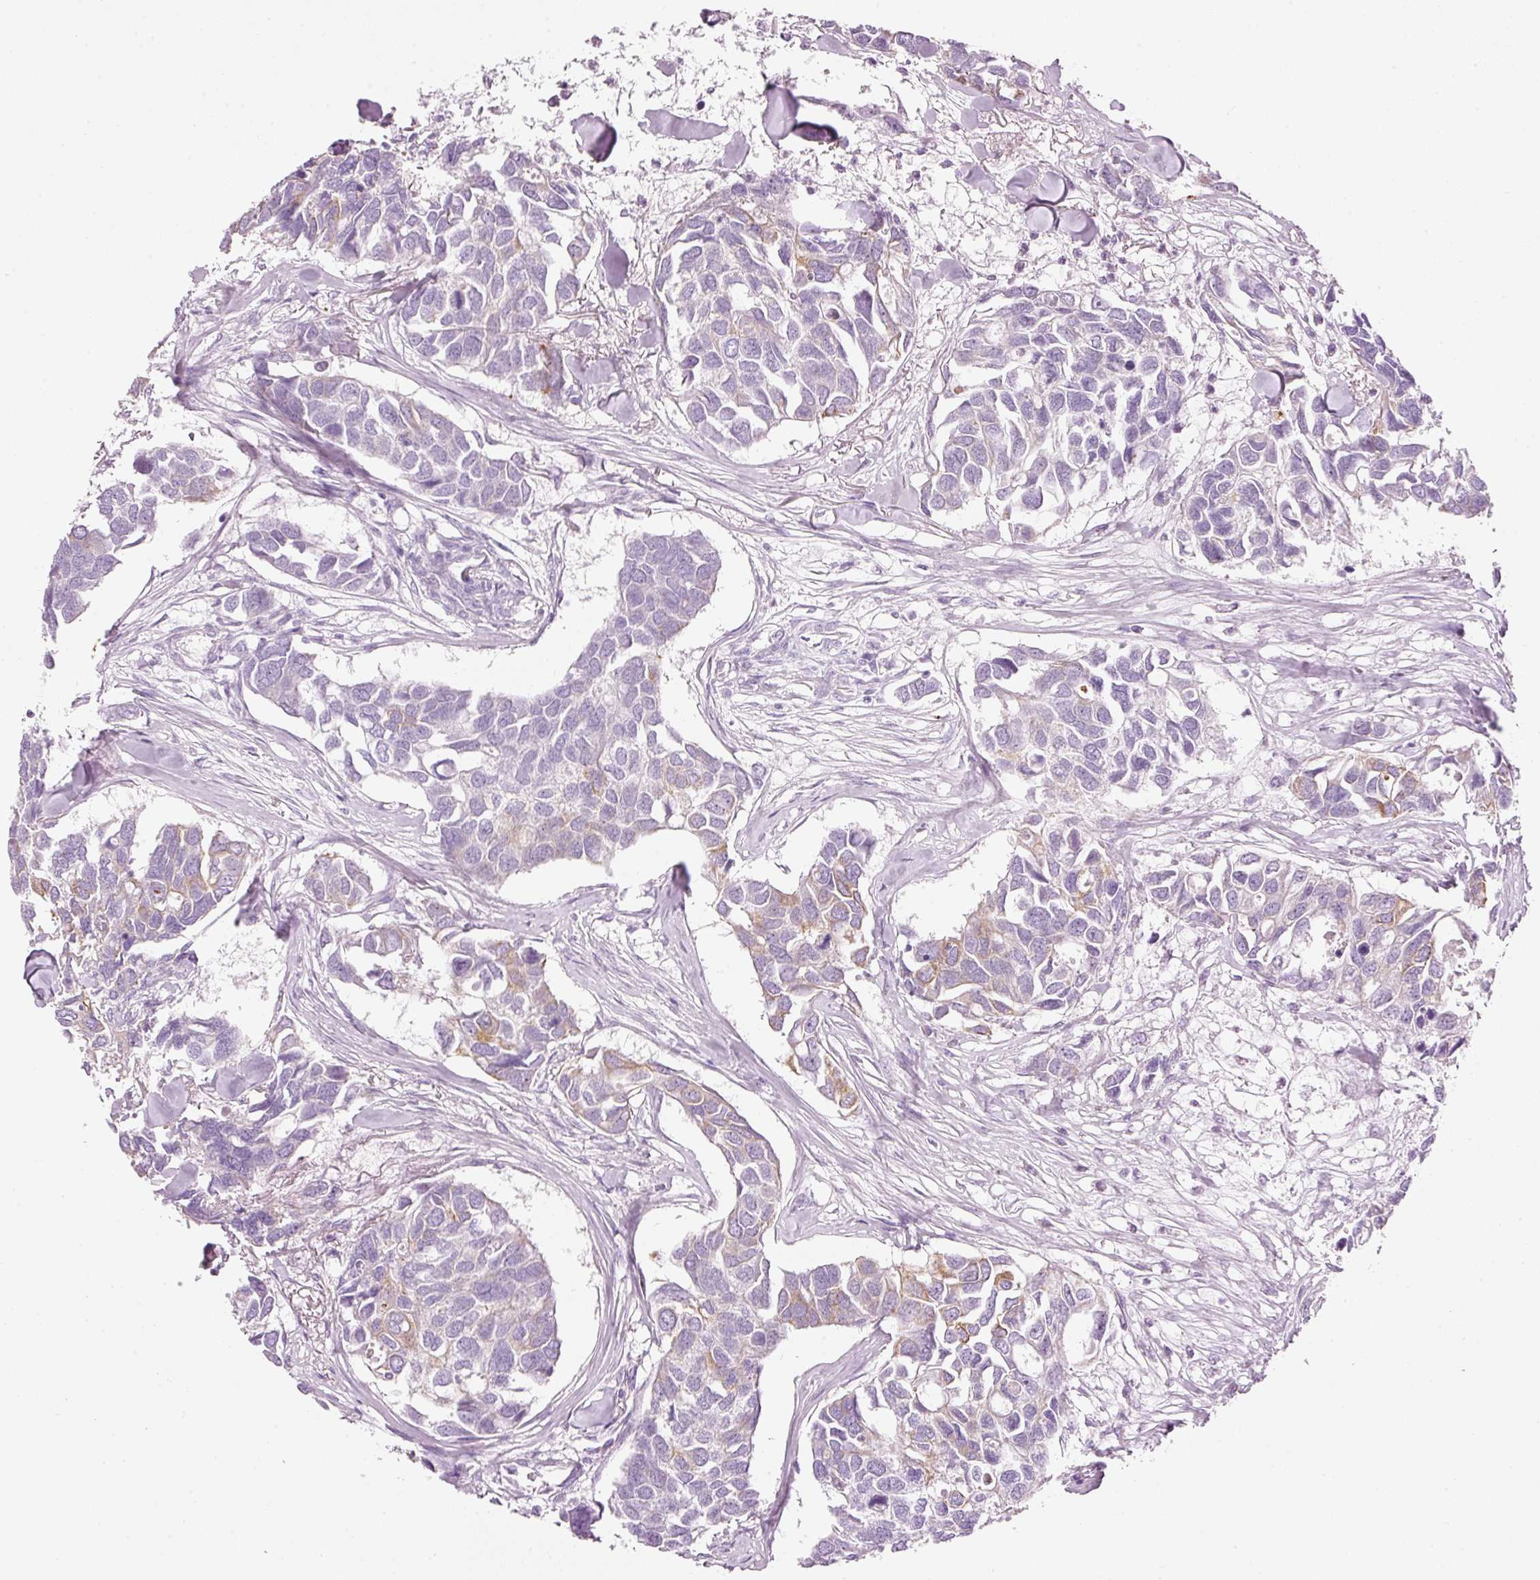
{"staining": {"intensity": "weak", "quantity": "<25%", "location": "cytoplasmic/membranous"}, "tissue": "breast cancer", "cell_type": "Tumor cells", "image_type": "cancer", "snomed": [{"axis": "morphology", "description": "Duct carcinoma"}, {"axis": "topography", "description": "Breast"}], "caption": "DAB (3,3'-diaminobenzidine) immunohistochemical staining of breast cancer (invasive ductal carcinoma) reveals no significant staining in tumor cells.", "gene": "CARD16", "patient": {"sex": "female", "age": 83}}